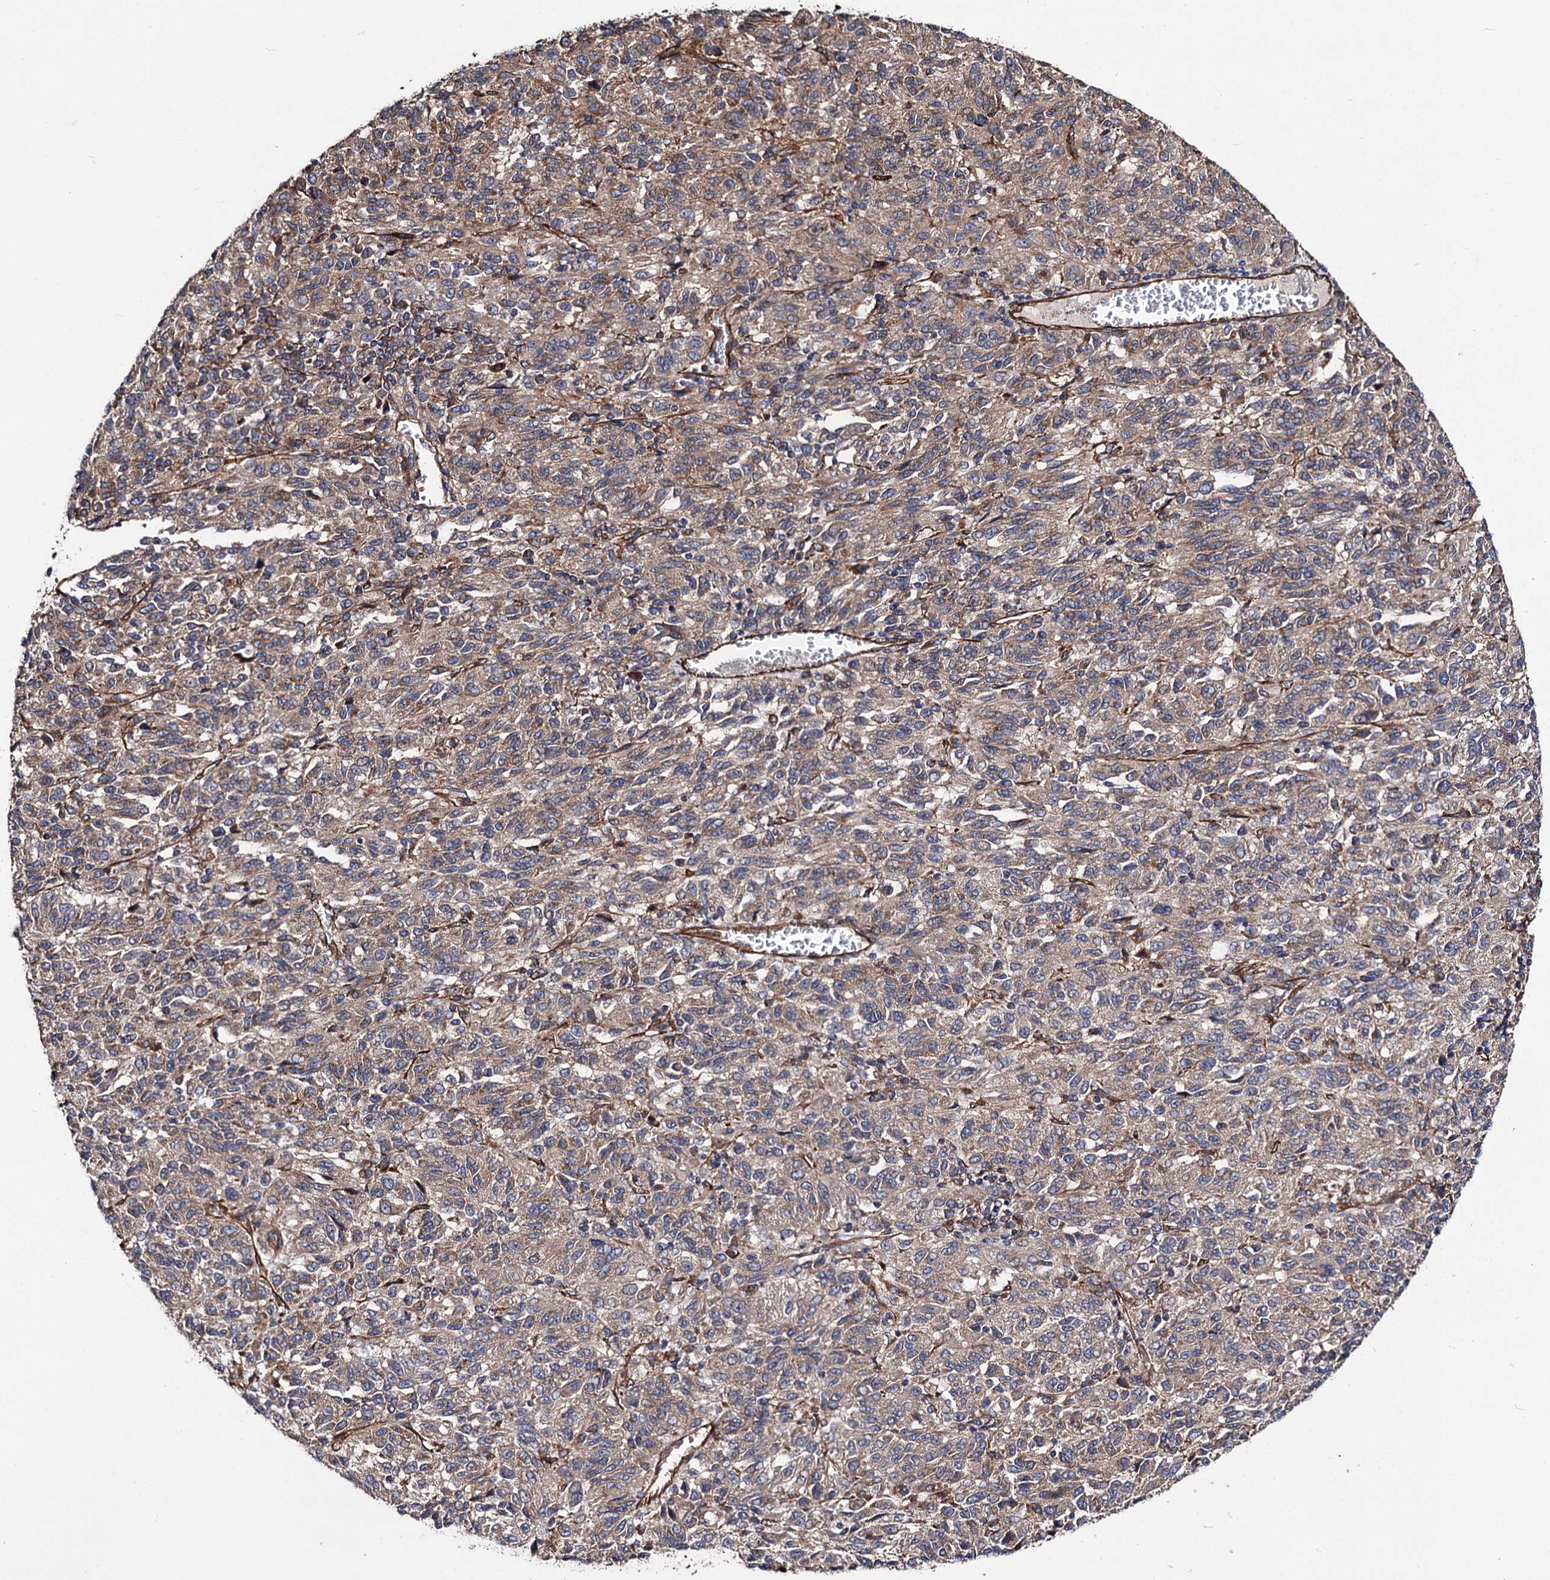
{"staining": {"intensity": "weak", "quantity": ">75%", "location": "cytoplasmic/membranous"}, "tissue": "melanoma", "cell_type": "Tumor cells", "image_type": "cancer", "snomed": [{"axis": "morphology", "description": "Malignant melanoma, Metastatic site"}, {"axis": "topography", "description": "Lung"}], "caption": "Weak cytoplasmic/membranous expression for a protein is identified in approximately >75% of tumor cells of melanoma using immunohistochemistry (IHC).", "gene": "CIP2A", "patient": {"sex": "male", "age": 64}}